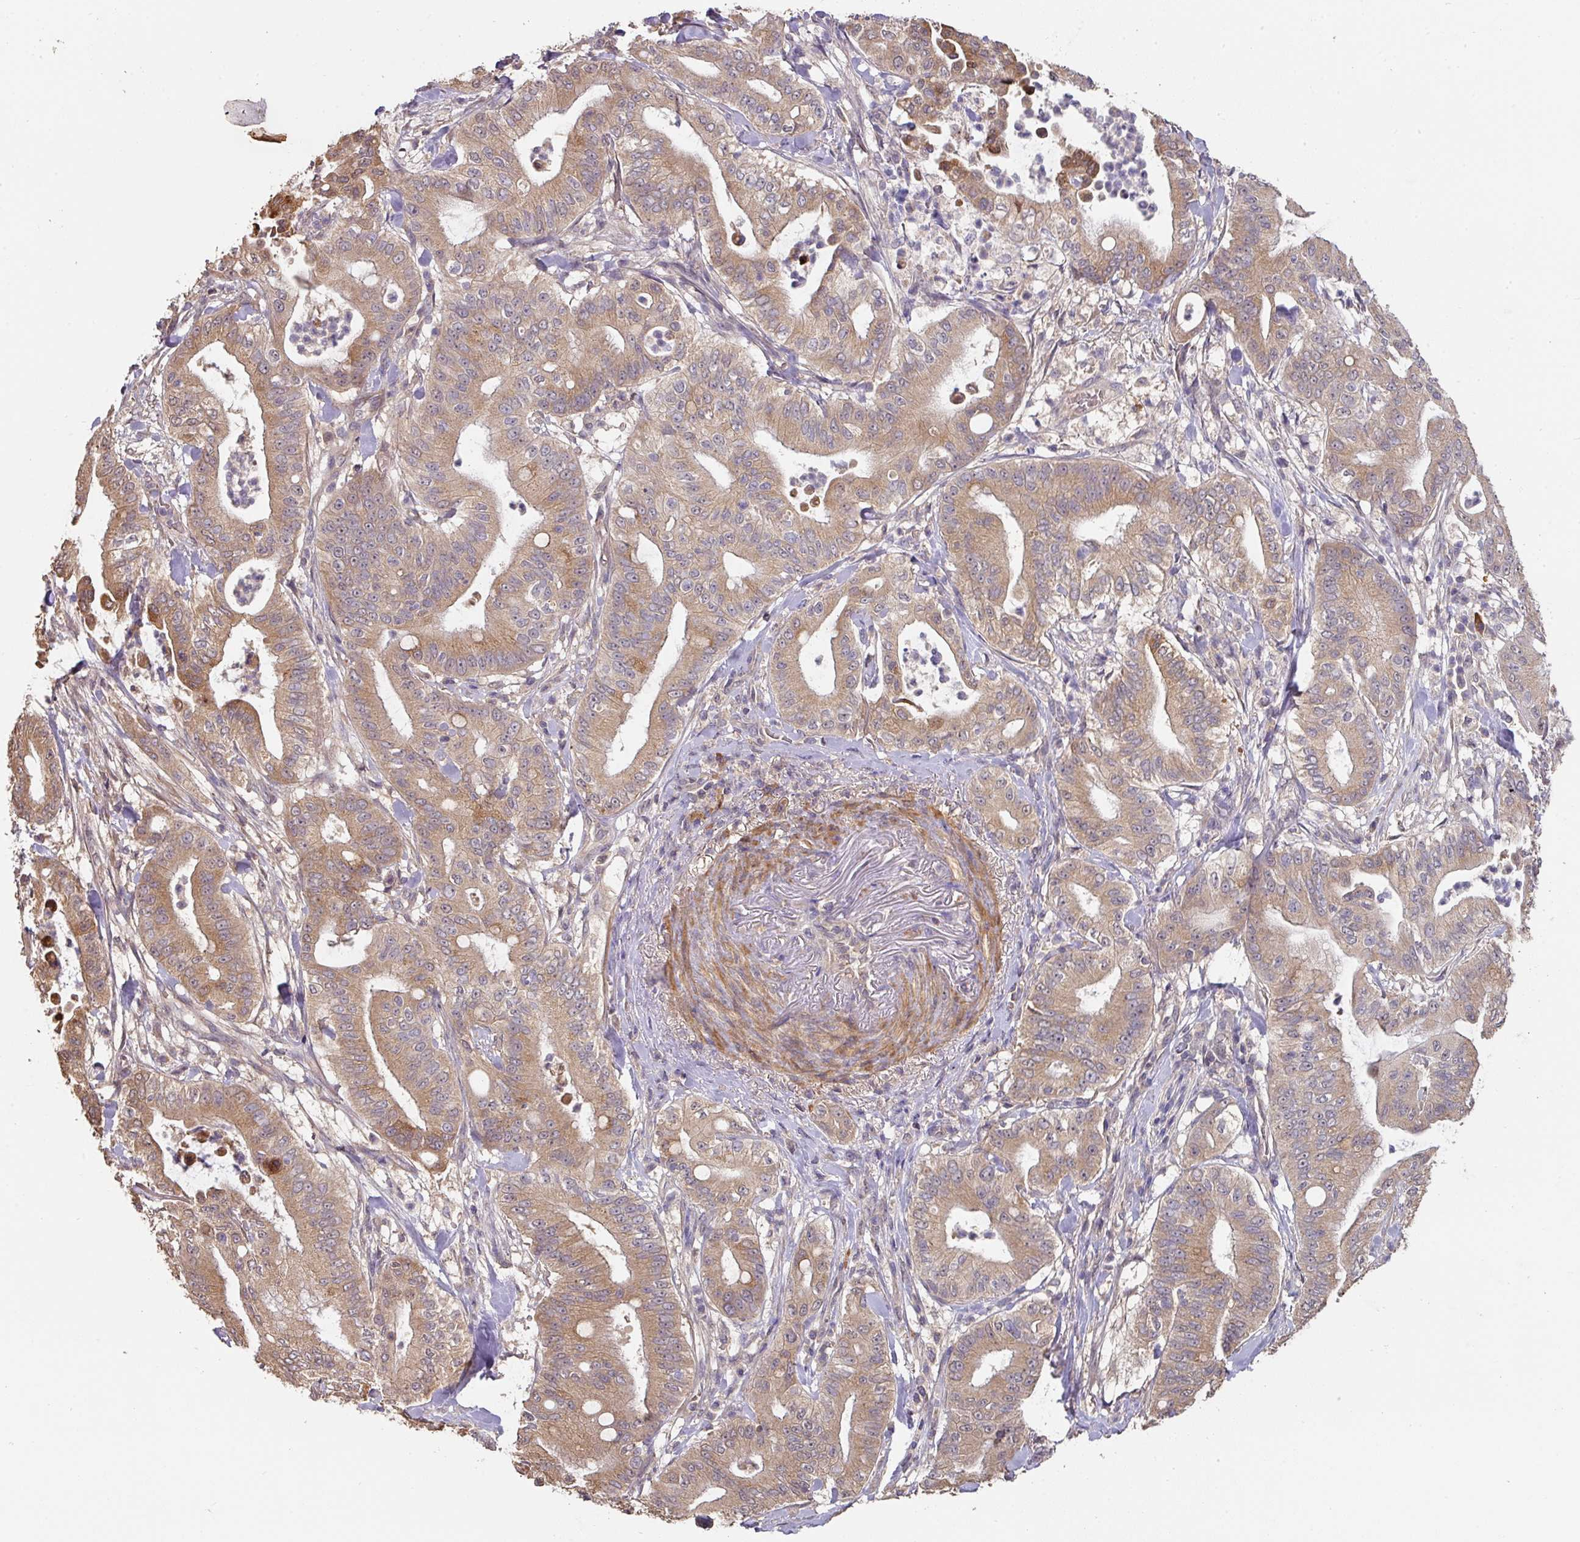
{"staining": {"intensity": "moderate", "quantity": ">75%", "location": "cytoplasmic/membranous"}, "tissue": "pancreatic cancer", "cell_type": "Tumor cells", "image_type": "cancer", "snomed": [{"axis": "morphology", "description": "Adenocarcinoma, NOS"}, {"axis": "topography", "description": "Pancreas"}], "caption": "DAB (3,3'-diaminobenzidine) immunohistochemical staining of human pancreatic cancer demonstrates moderate cytoplasmic/membranous protein staining in approximately >75% of tumor cells.", "gene": "ACVR2B", "patient": {"sex": "male", "age": 71}}